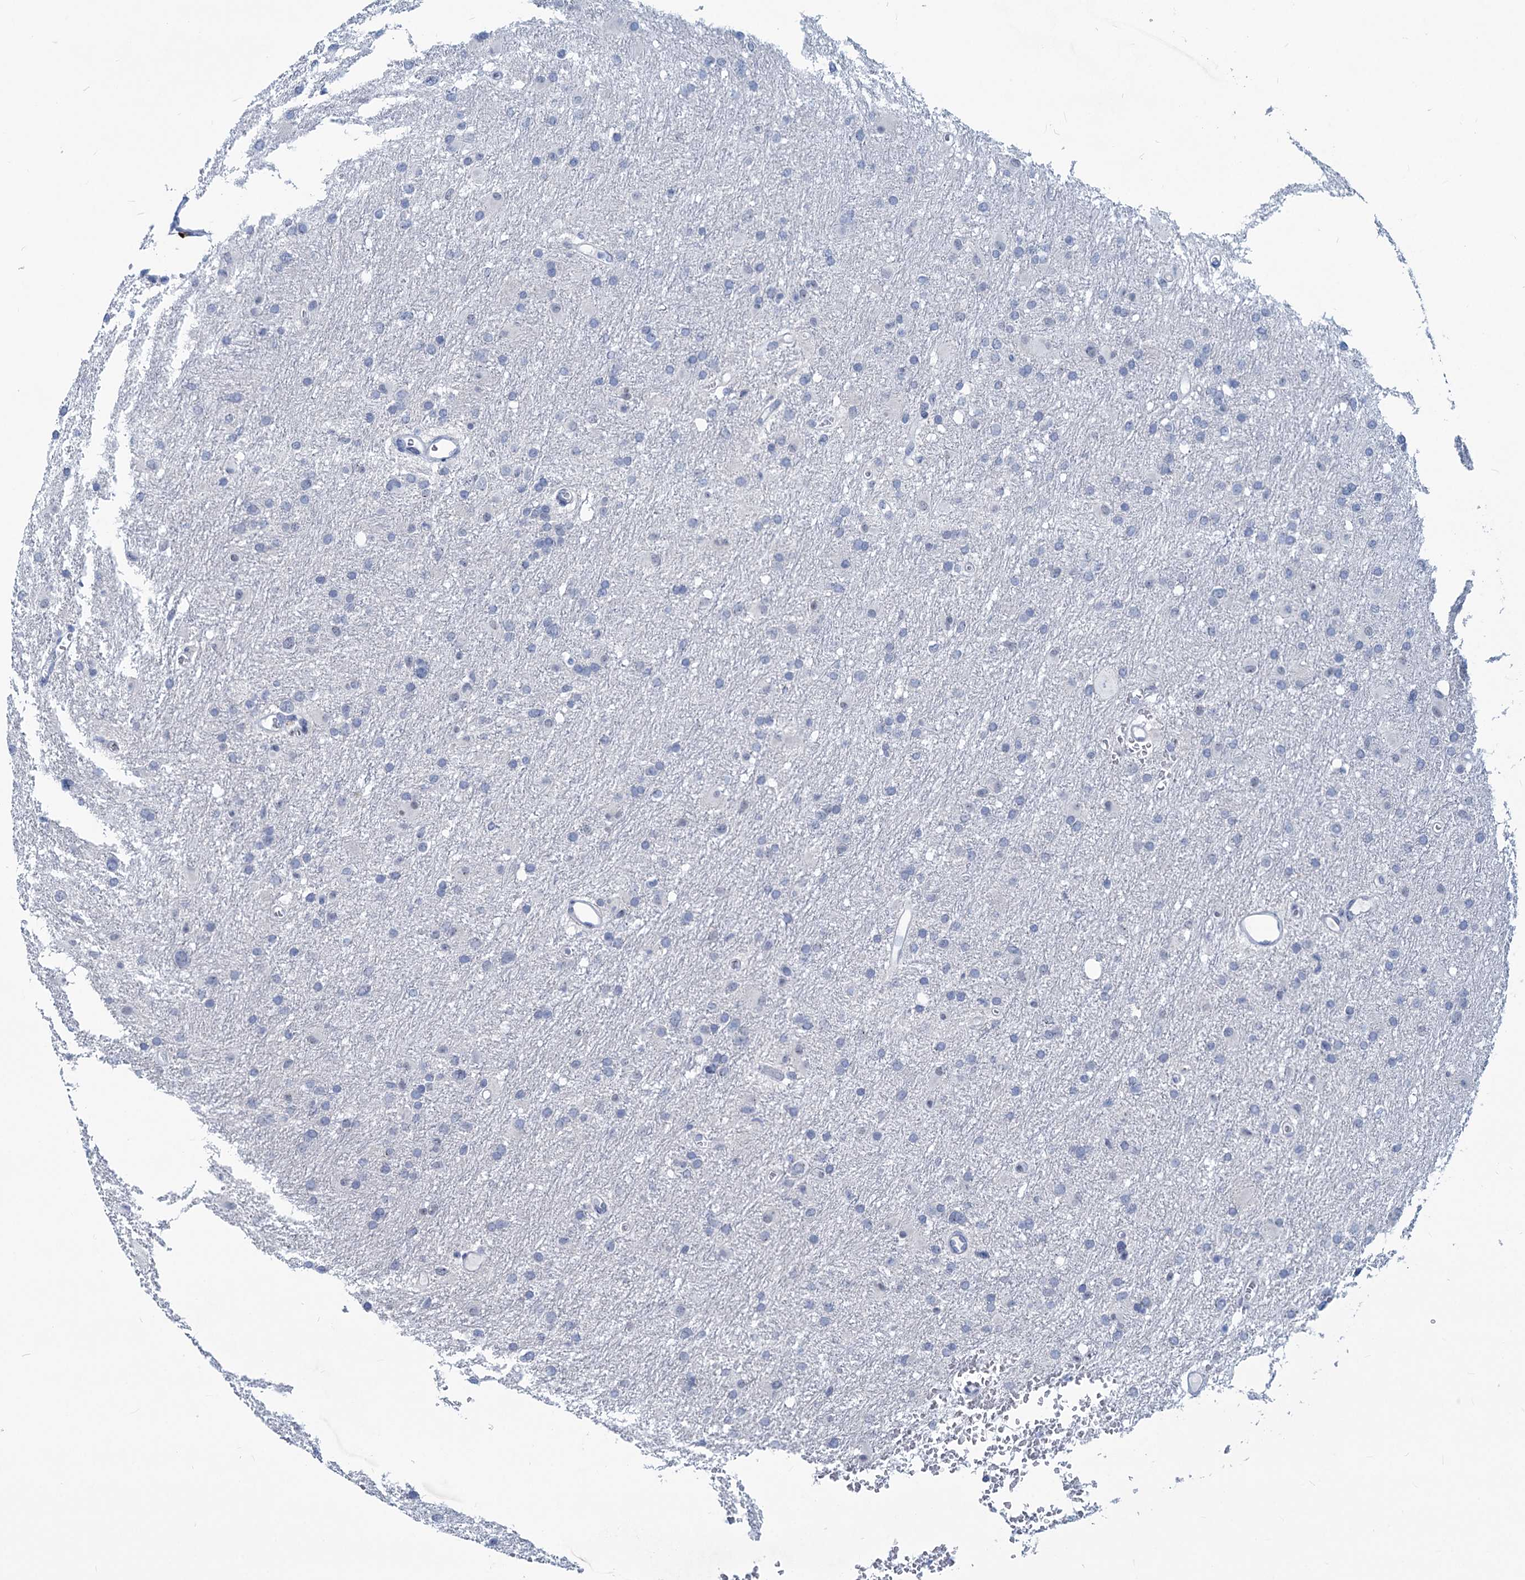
{"staining": {"intensity": "negative", "quantity": "none", "location": "none"}, "tissue": "glioma", "cell_type": "Tumor cells", "image_type": "cancer", "snomed": [{"axis": "morphology", "description": "Glioma, malignant, High grade"}, {"axis": "topography", "description": "Cerebral cortex"}], "caption": "Protein analysis of malignant high-grade glioma exhibits no significant staining in tumor cells.", "gene": "NEU3", "patient": {"sex": "female", "age": 36}}